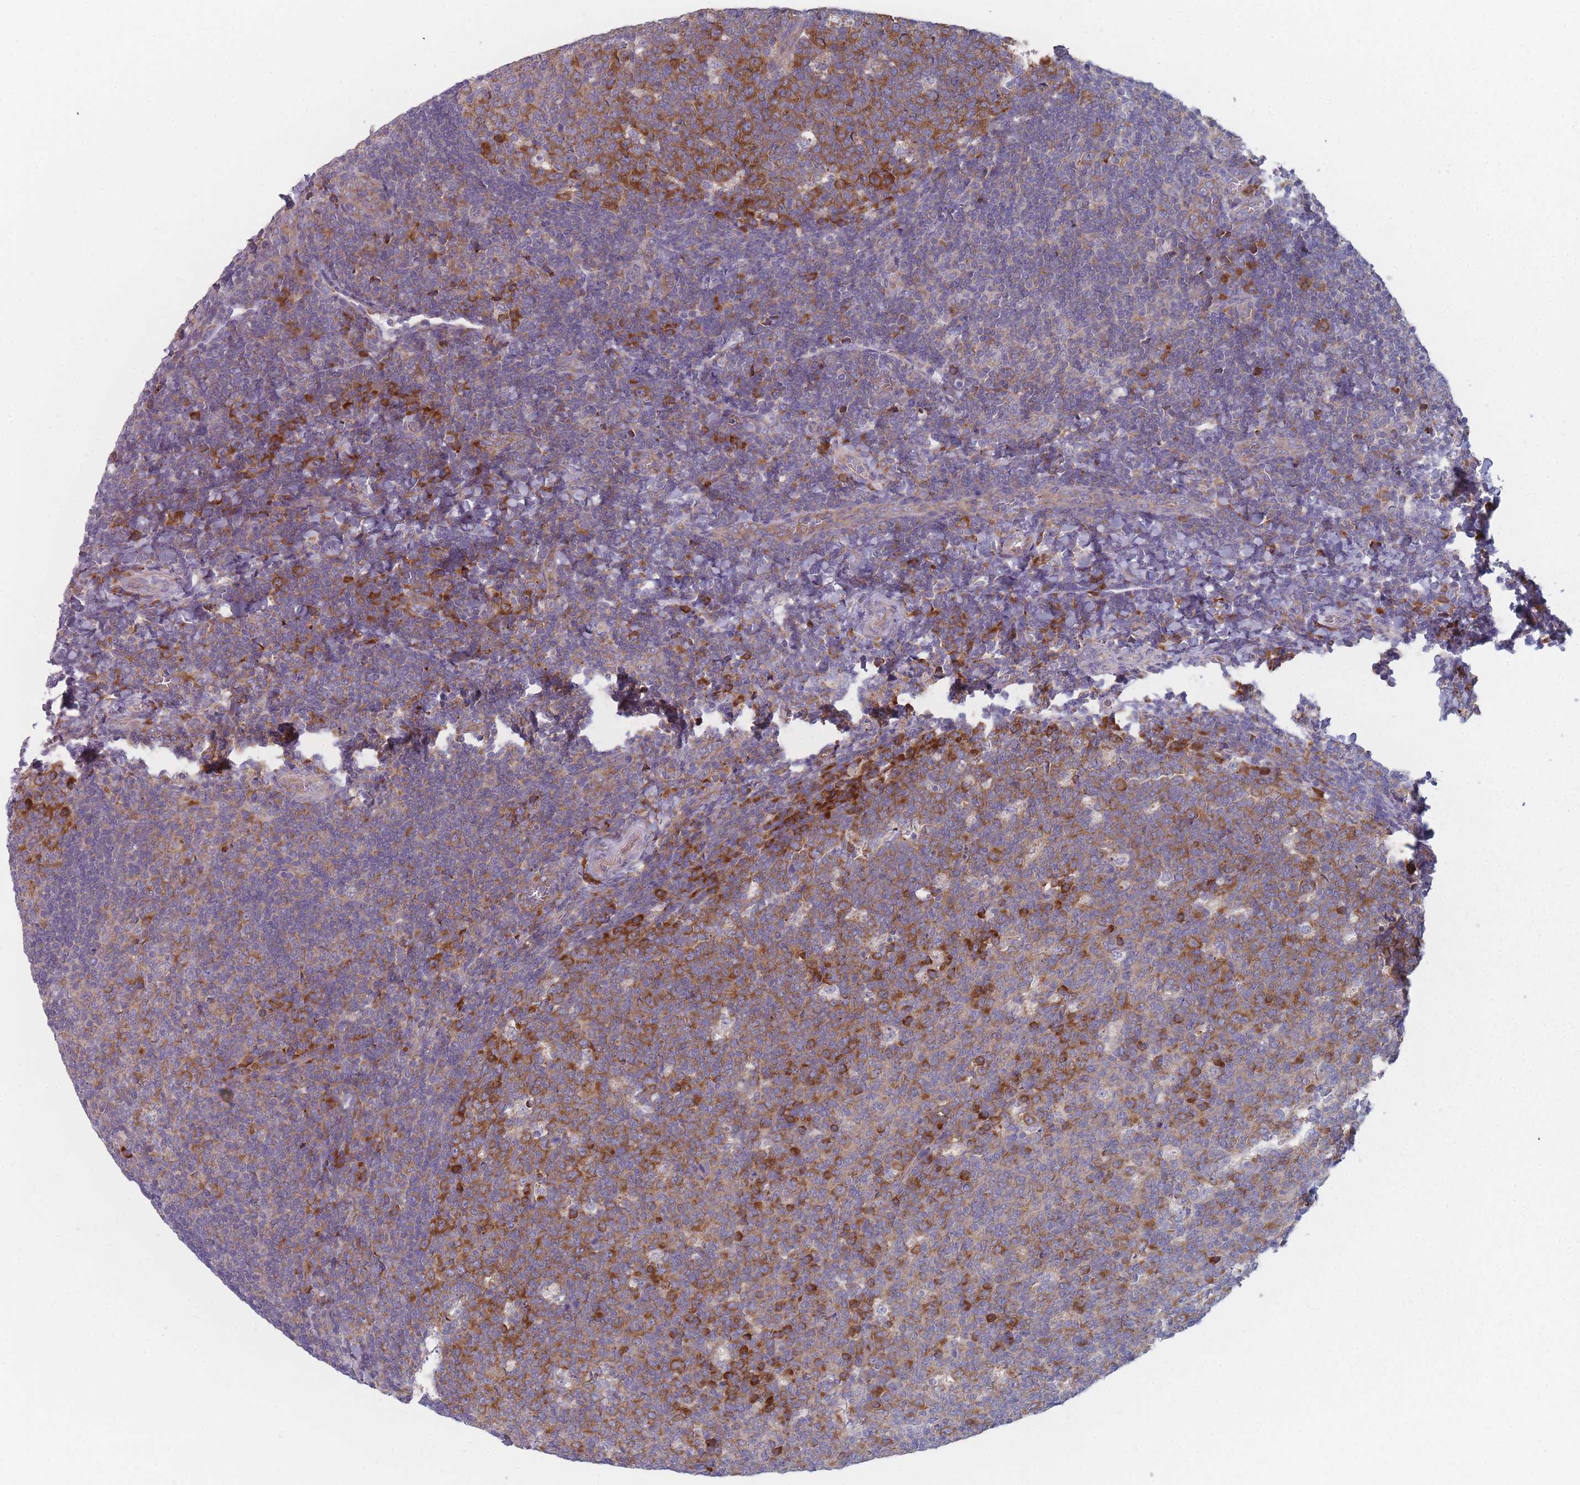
{"staining": {"intensity": "strong", "quantity": "<25%", "location": "cytoplasmic/membranous"}, "tissue": "tonsil", "cell_type": "Germinal center cells", "image_type": "normal", "snomed": [{"axis": "morphology", "description": "Normal tissue, NOS"}, {"axis": "topography", "description": "Tonsil"}], "caption": "Benign tonsil demonstrates strong cytoplasmic/membranous expression in approximately <25% of germinal center cells (IHC, brightfield microscopy, high magnification)..", "gene": "CACNG5", "patient": {"sex": "male", "age": 17}}